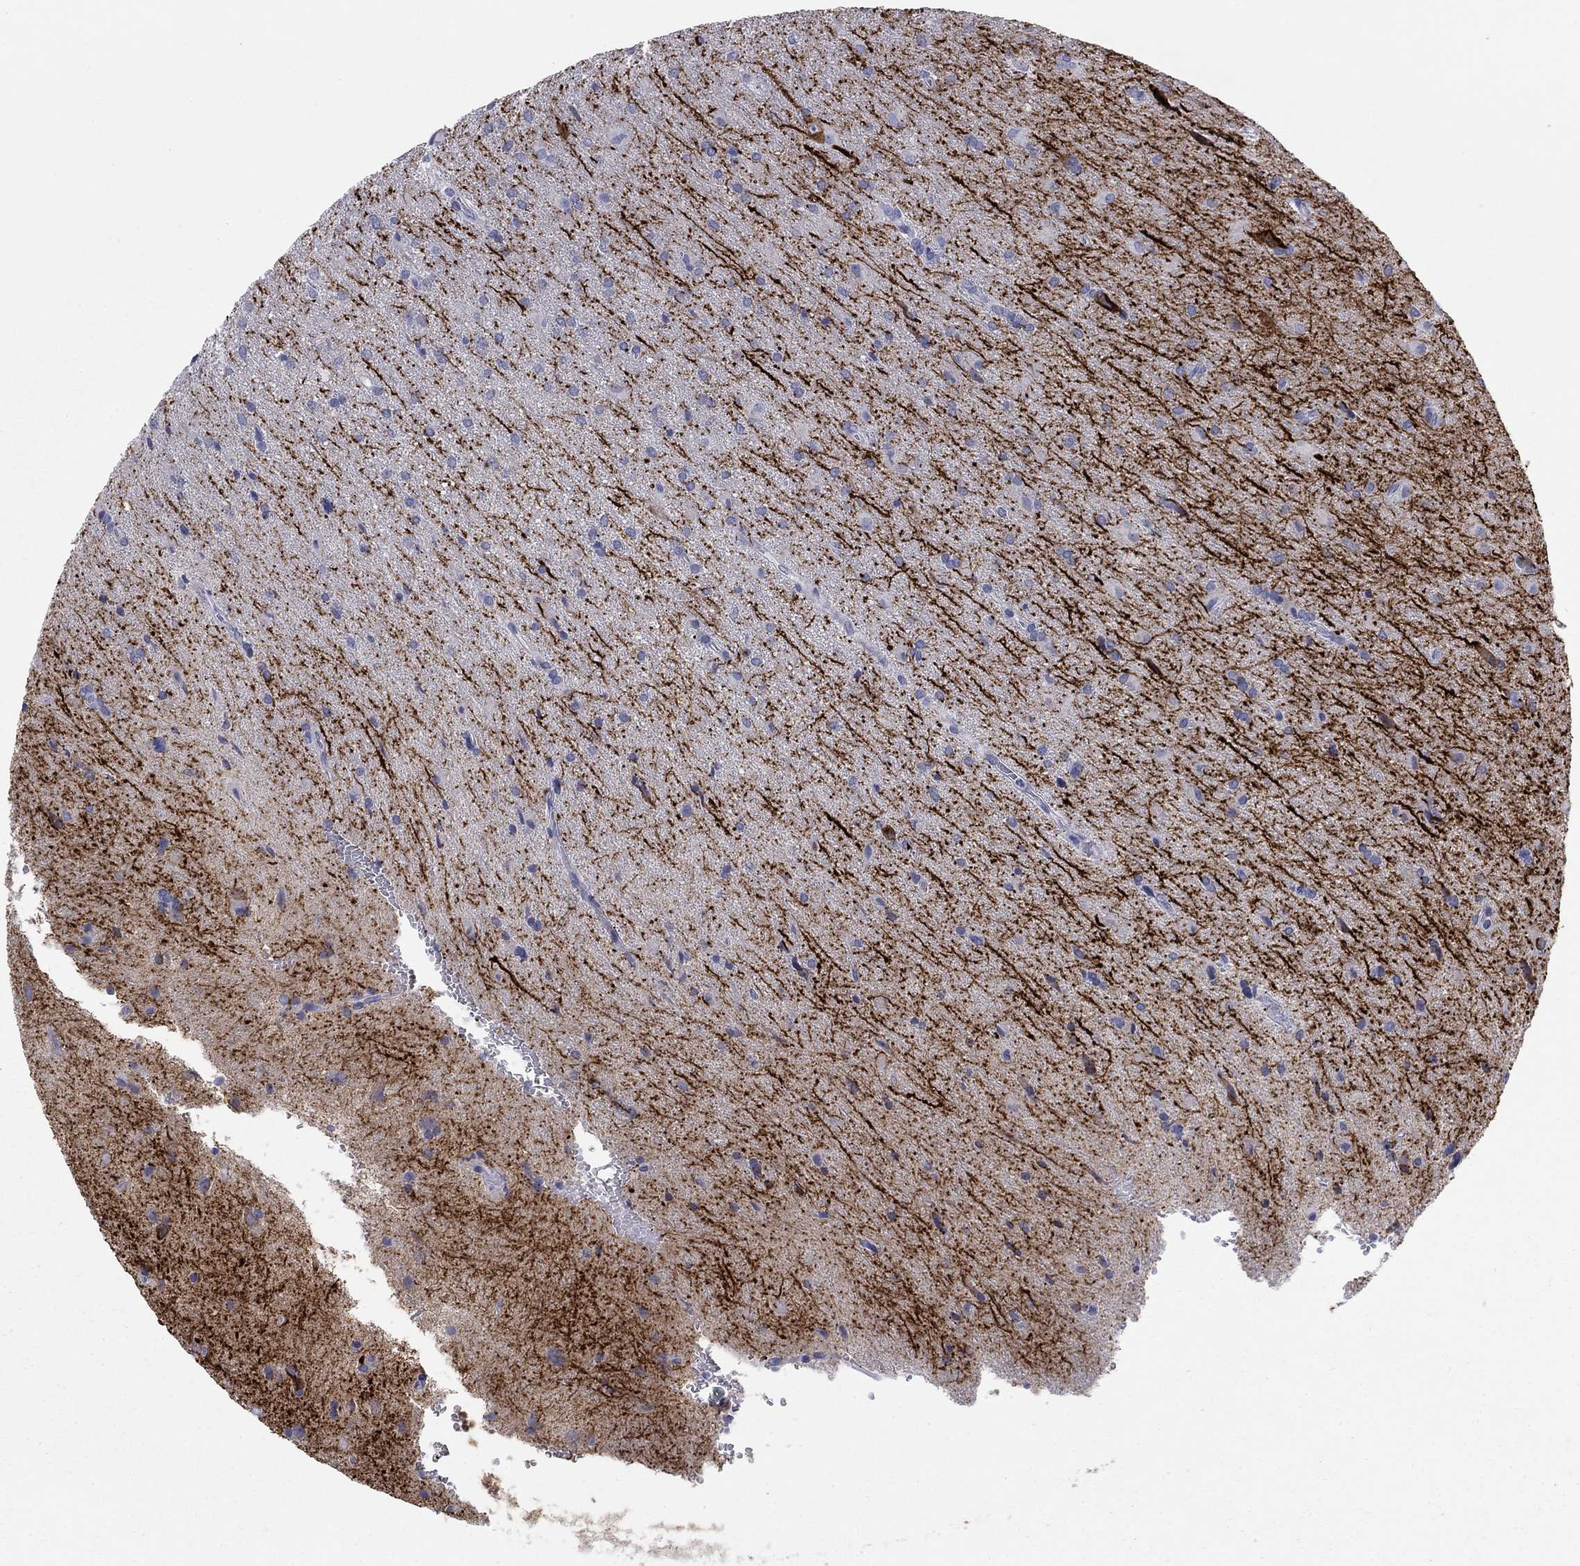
{"staining": {"intensity": "negative", "quantity": "none", "location": "none"}, "tissue": "glioma", "cell_type": "Tumor cells", "image_type": "cancer", "snomed": [{"axis": "morphology", "description": "Glioma, malignant, Low grade"}, {"axis": "topography", "description": "Brain"}], "caption": "A micrograph of malignant low-grade glioma stained for a protein shows no brown staining in tumor cells. (Immunohistochemistry (ihc), brightfield microscopy, high magnification).", "gene": "KCNH1", "patient": {"sex": "male", "age": 58}}